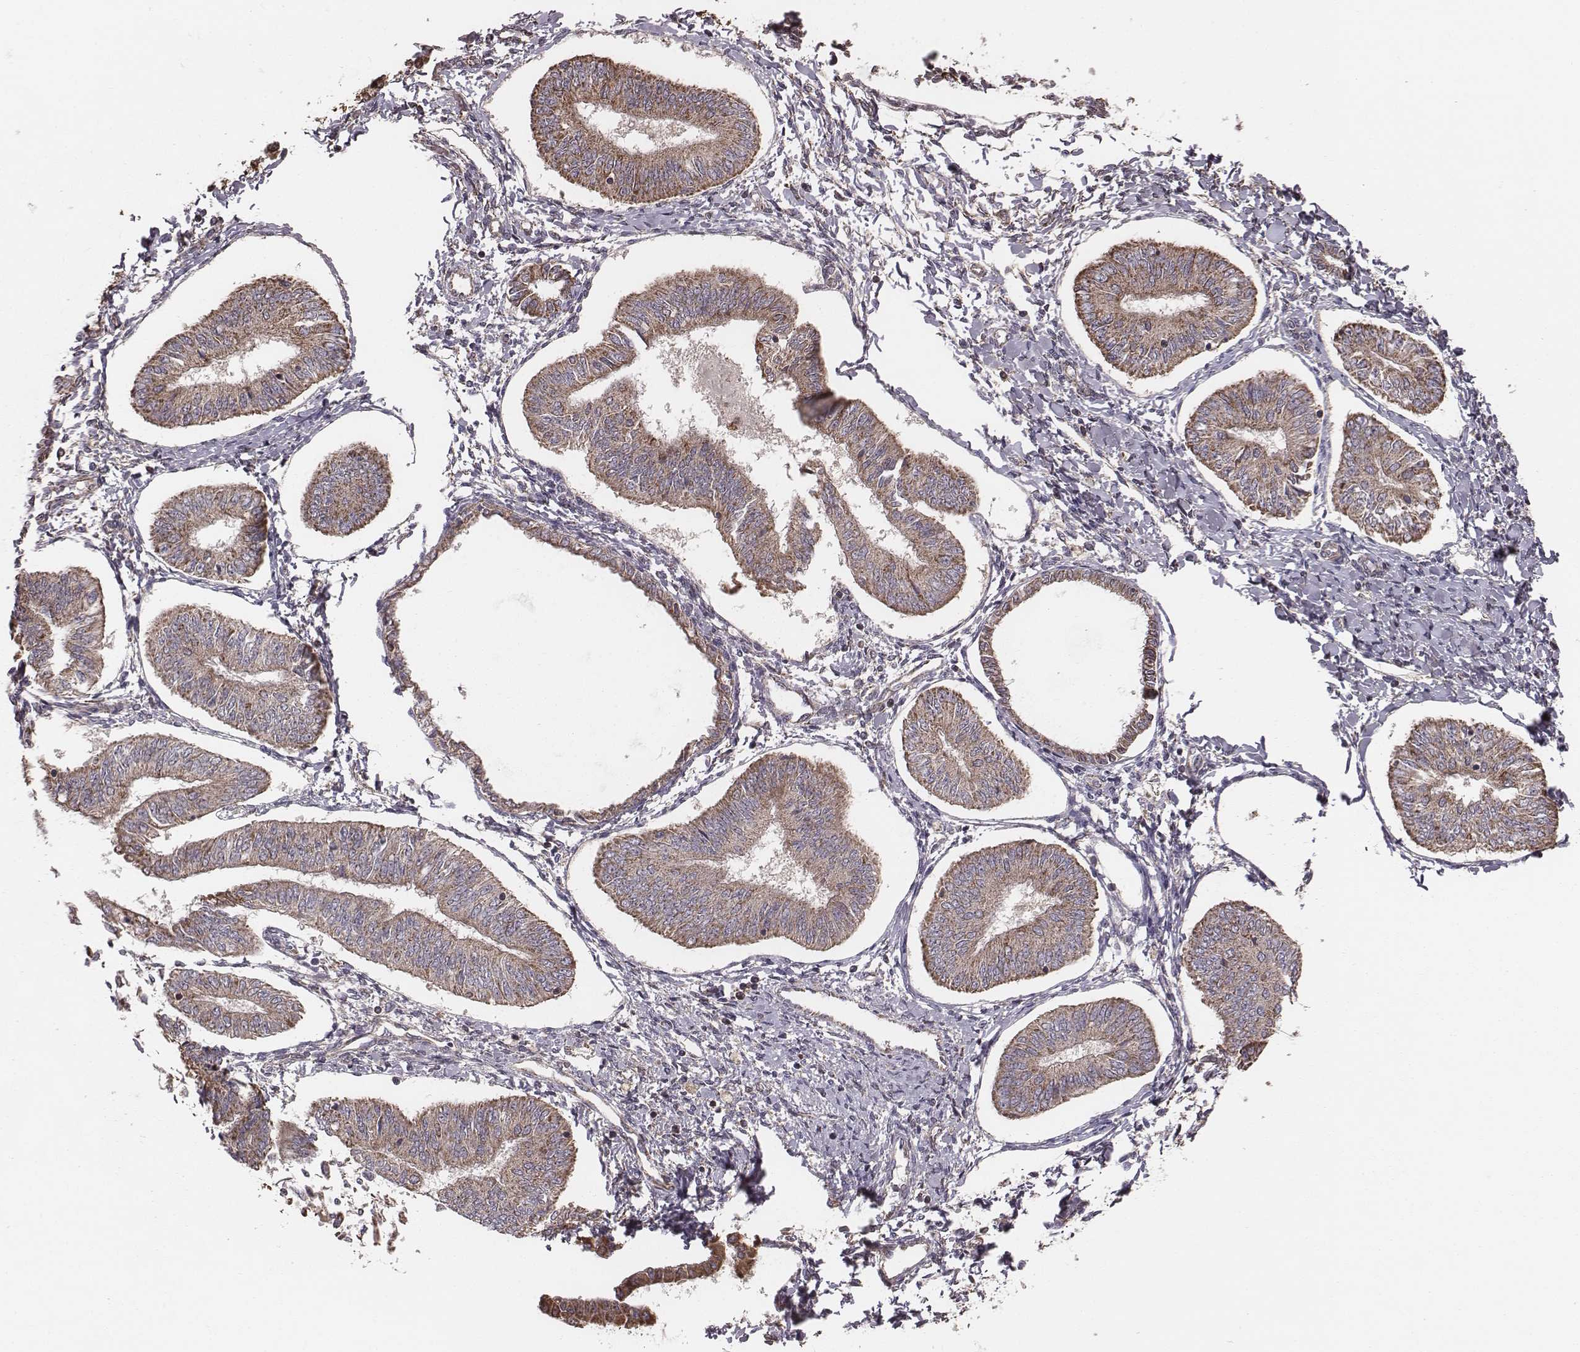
{"staining": {"intensity": "moderate", "quantity": ">75%", "location": "cytoplasmic/membranous"}, "tissue": "endometrial cancer", "cell_type": "Tumor cells", "image_type": "cancer", "snomed": [{"axis": "morphology", "description": "Adenocarcinoma, NOS"}, {"axis": "topography", "description": "Endometrium"}], "caption": "Immunohistochemistry micrograph of adenocarcinoma (endometrial) stained for a protein (brown), which demonstrates medium levels of moderate cytoplasmic/membranous expression in about >75% of tumor cells.", "gene": "PDCD2L", "patient": {"sex": "female", "age": 58}}